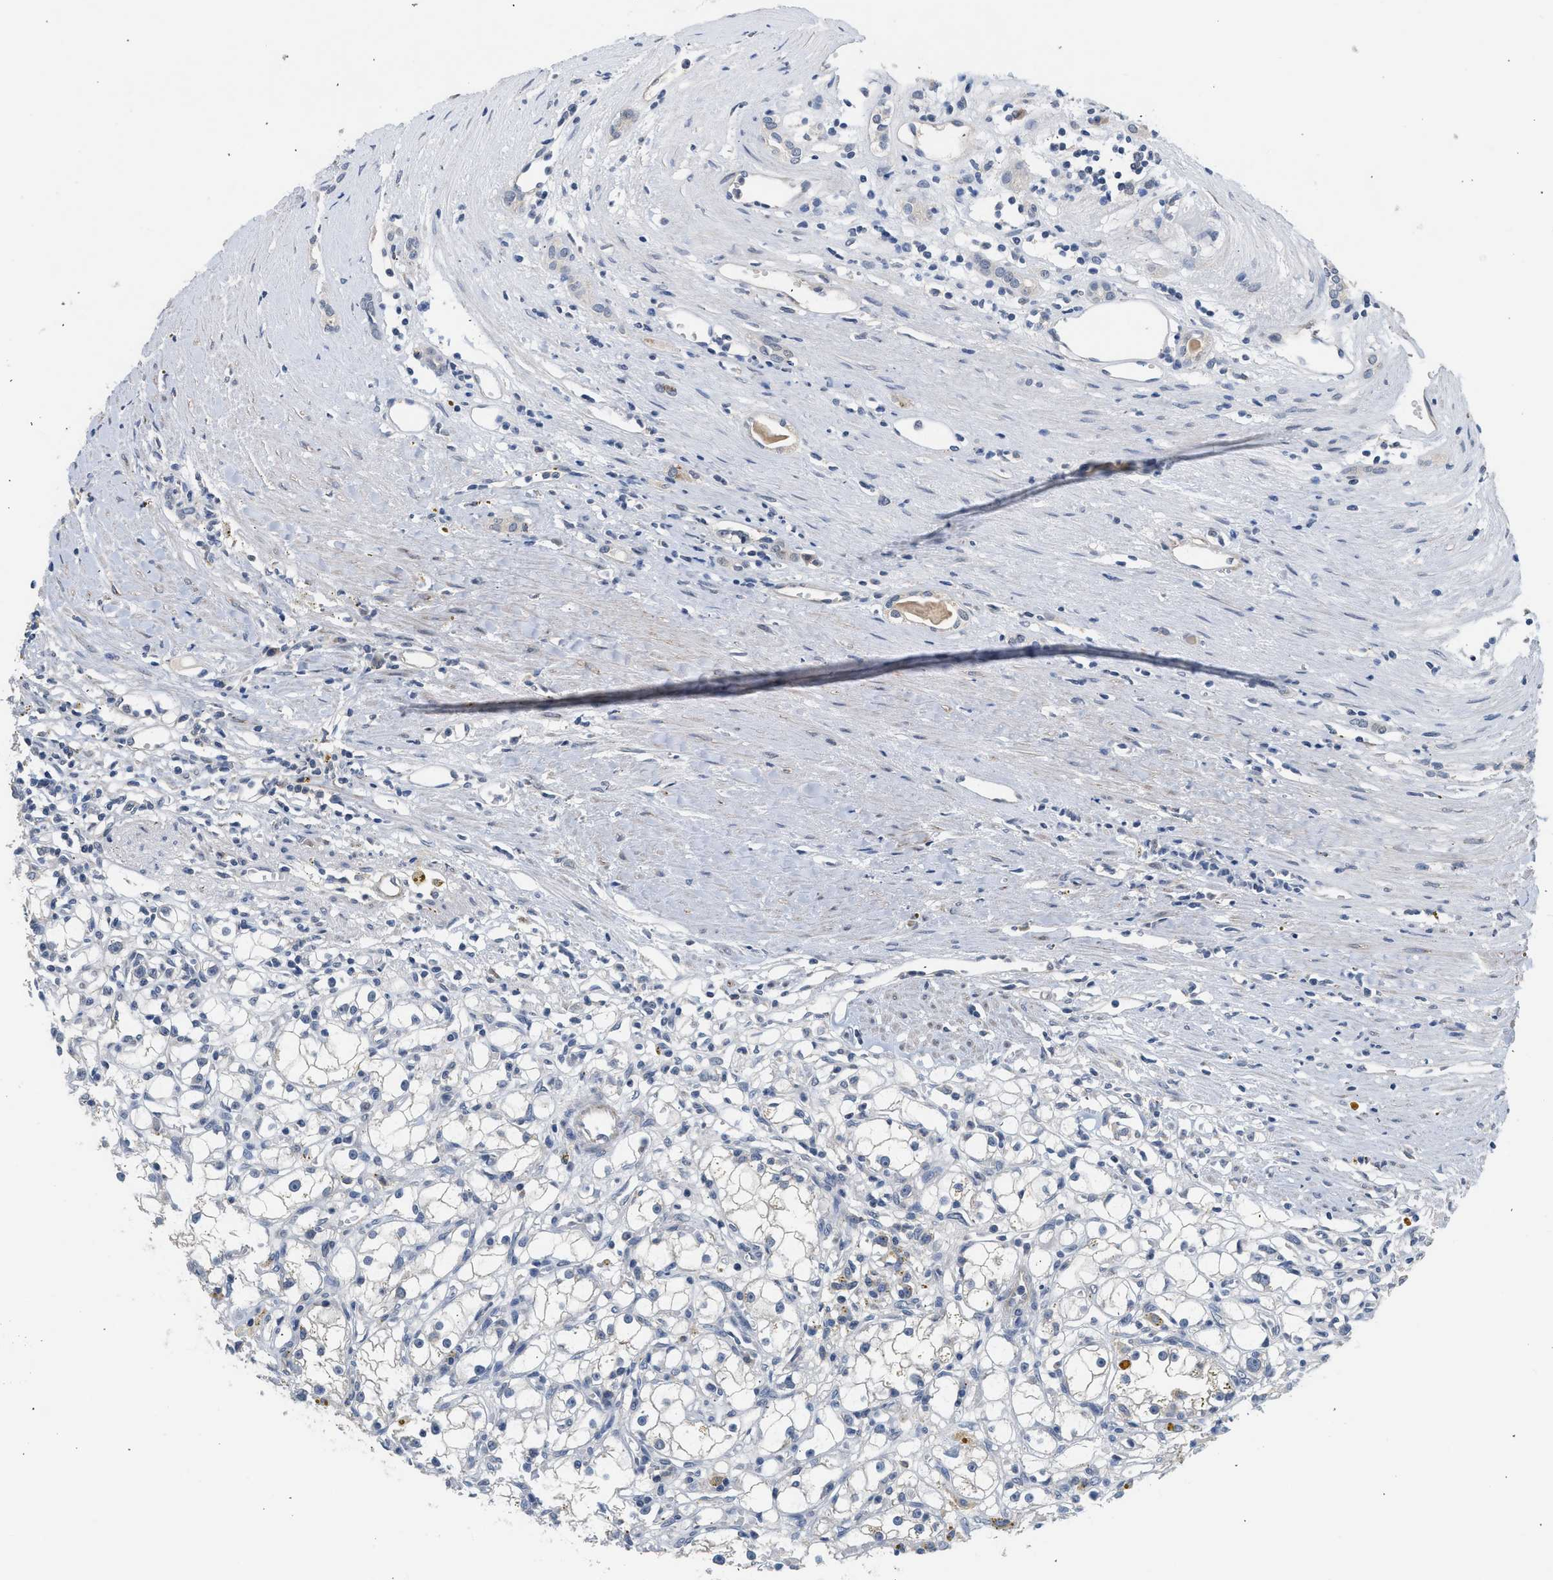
{"staining": {"intensity": "negative", "quantity": "none", "location": "none"}, "tissue": "renal cancer", "cell_type": "Tumor cells", "image_type": "cancer", "snomed": [{"axis": "morphology", "description": "Adenocarcinoma, NOS"}, {"axis": "topography", "description": "Kidney"}], "caption": "This is an immunohistochemistry image of adenocarcinoma (renal). There is no staining in tumor cells.", "gene": "CSF3R", "patient": {"sex": "male", "age": 56}}